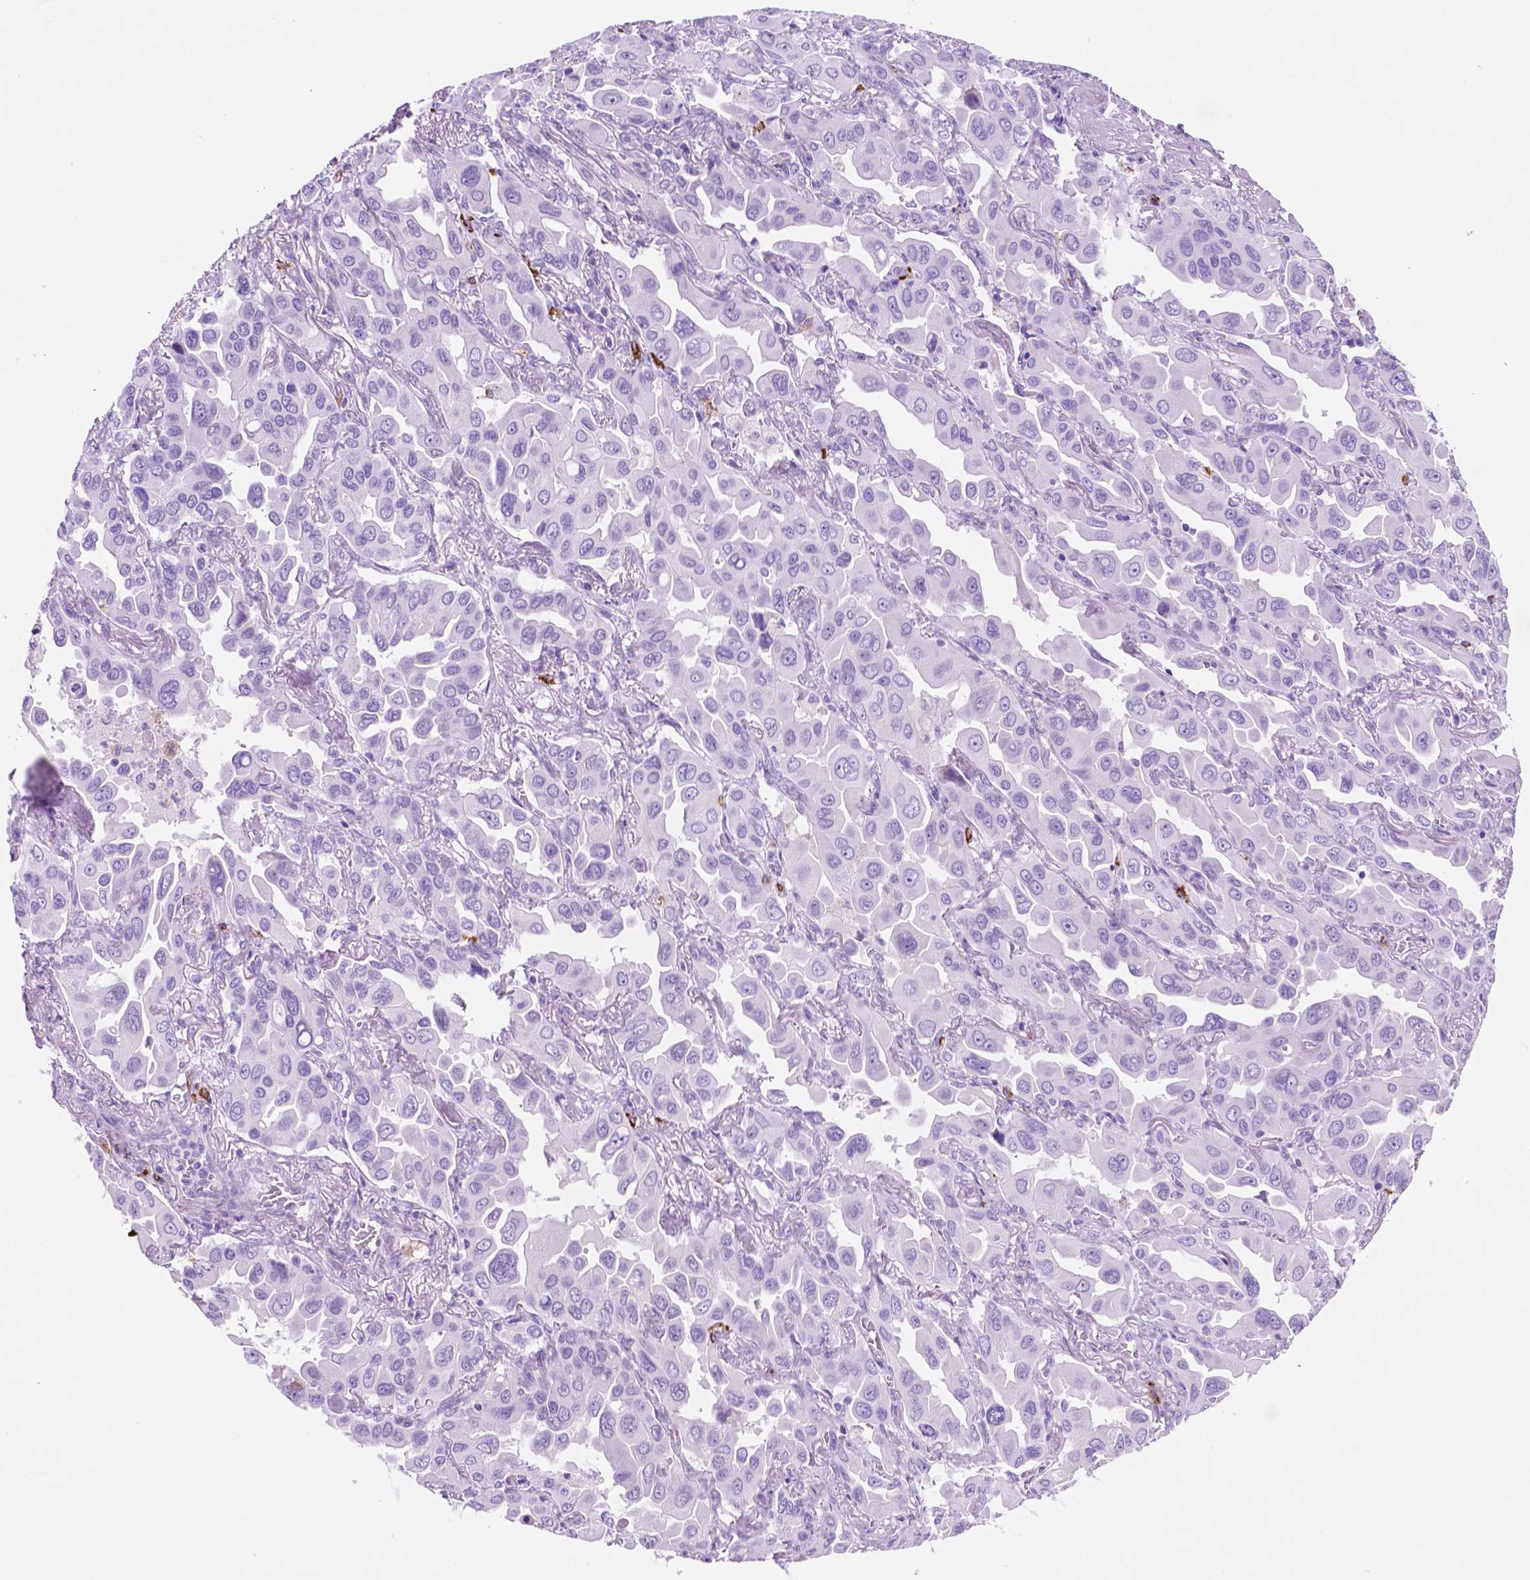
{"staining": {"intensity": "negative", "quantity": "none", "location": "none"}, "tissue": "lung cancer", "cell_type": "Tumor cells", "image_type": "cancer", "snomed": [{"axis": "morphology", "description": "Adenocarcinoma, NOS"}, {"axis": "topography", "description": "Lung"}], "caption": "Immunohistochemical staining of lung adenocarcinoma displays no significant staining in tumor cells. The staining is performed using DAB brown chromogen with nuclei counter-stained in using hematoxylin.", "gene": "FOXB2", "patient": {"sex": "male", "age": 64}}